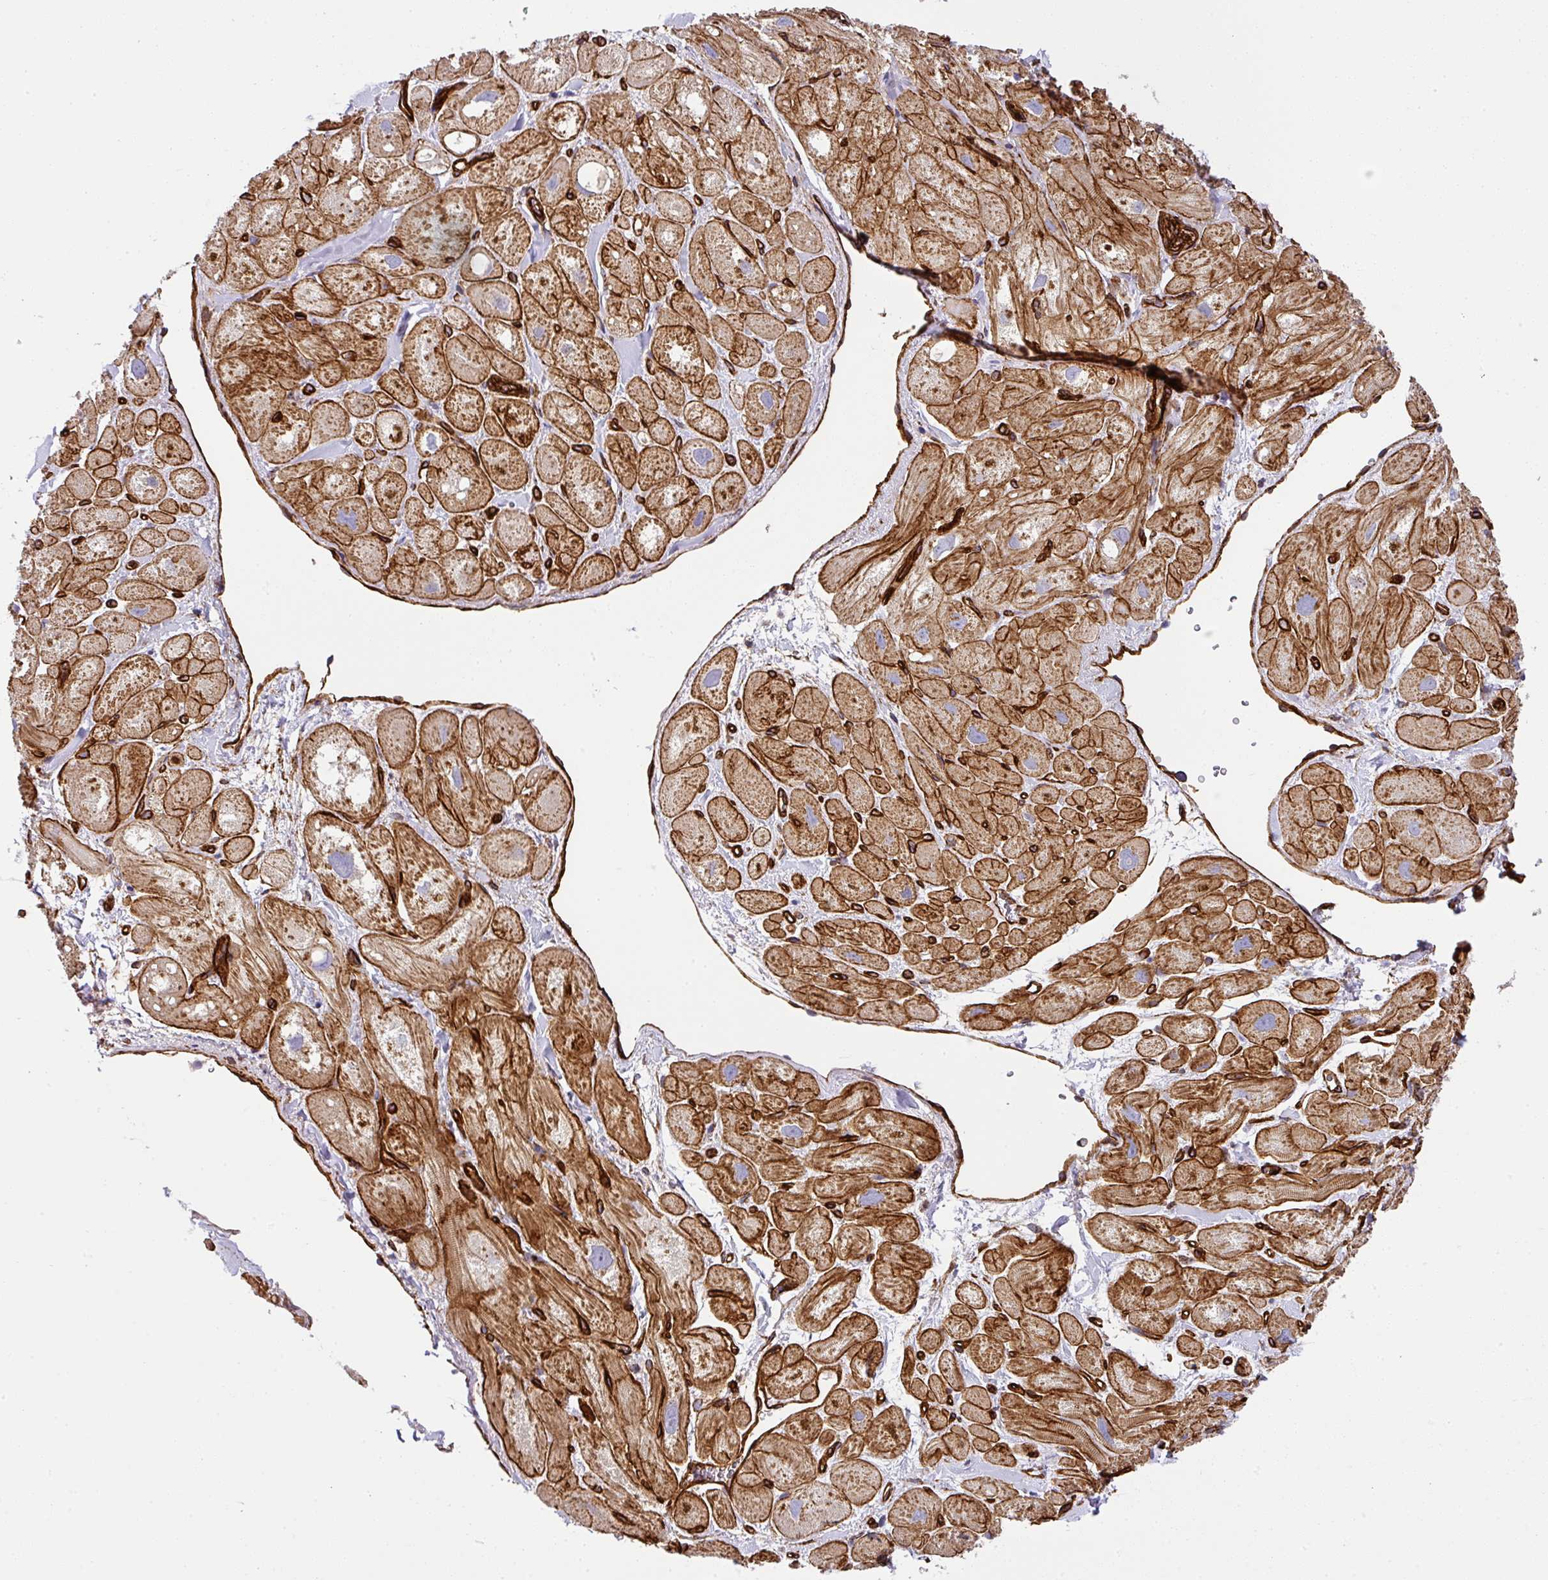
{"staining": {"intensity": "moderate", "quantity": ">75%", "location": "cytoplasmic/membranous"}, "tissue": "heart muscle", "cell_type": "Cardiomyocytes", "image_type": "normal", "snomed": [{"axis": "morphology", "description": "Normal tissue, NOS"}, {"axis": "topography", "description": "Heart"}], "caption": "Heart muscle stained with DAB (3,3'-diaminobenzidine) IHC displays medium levels of moderate cytoplasmic/membranous positivity in about >75% of cardiomyocytes. (DAB IHC with brightfield microscopy, high magnification).", "gene": "SLC25A17", "patient": {"sex": "male", "age": 49}}